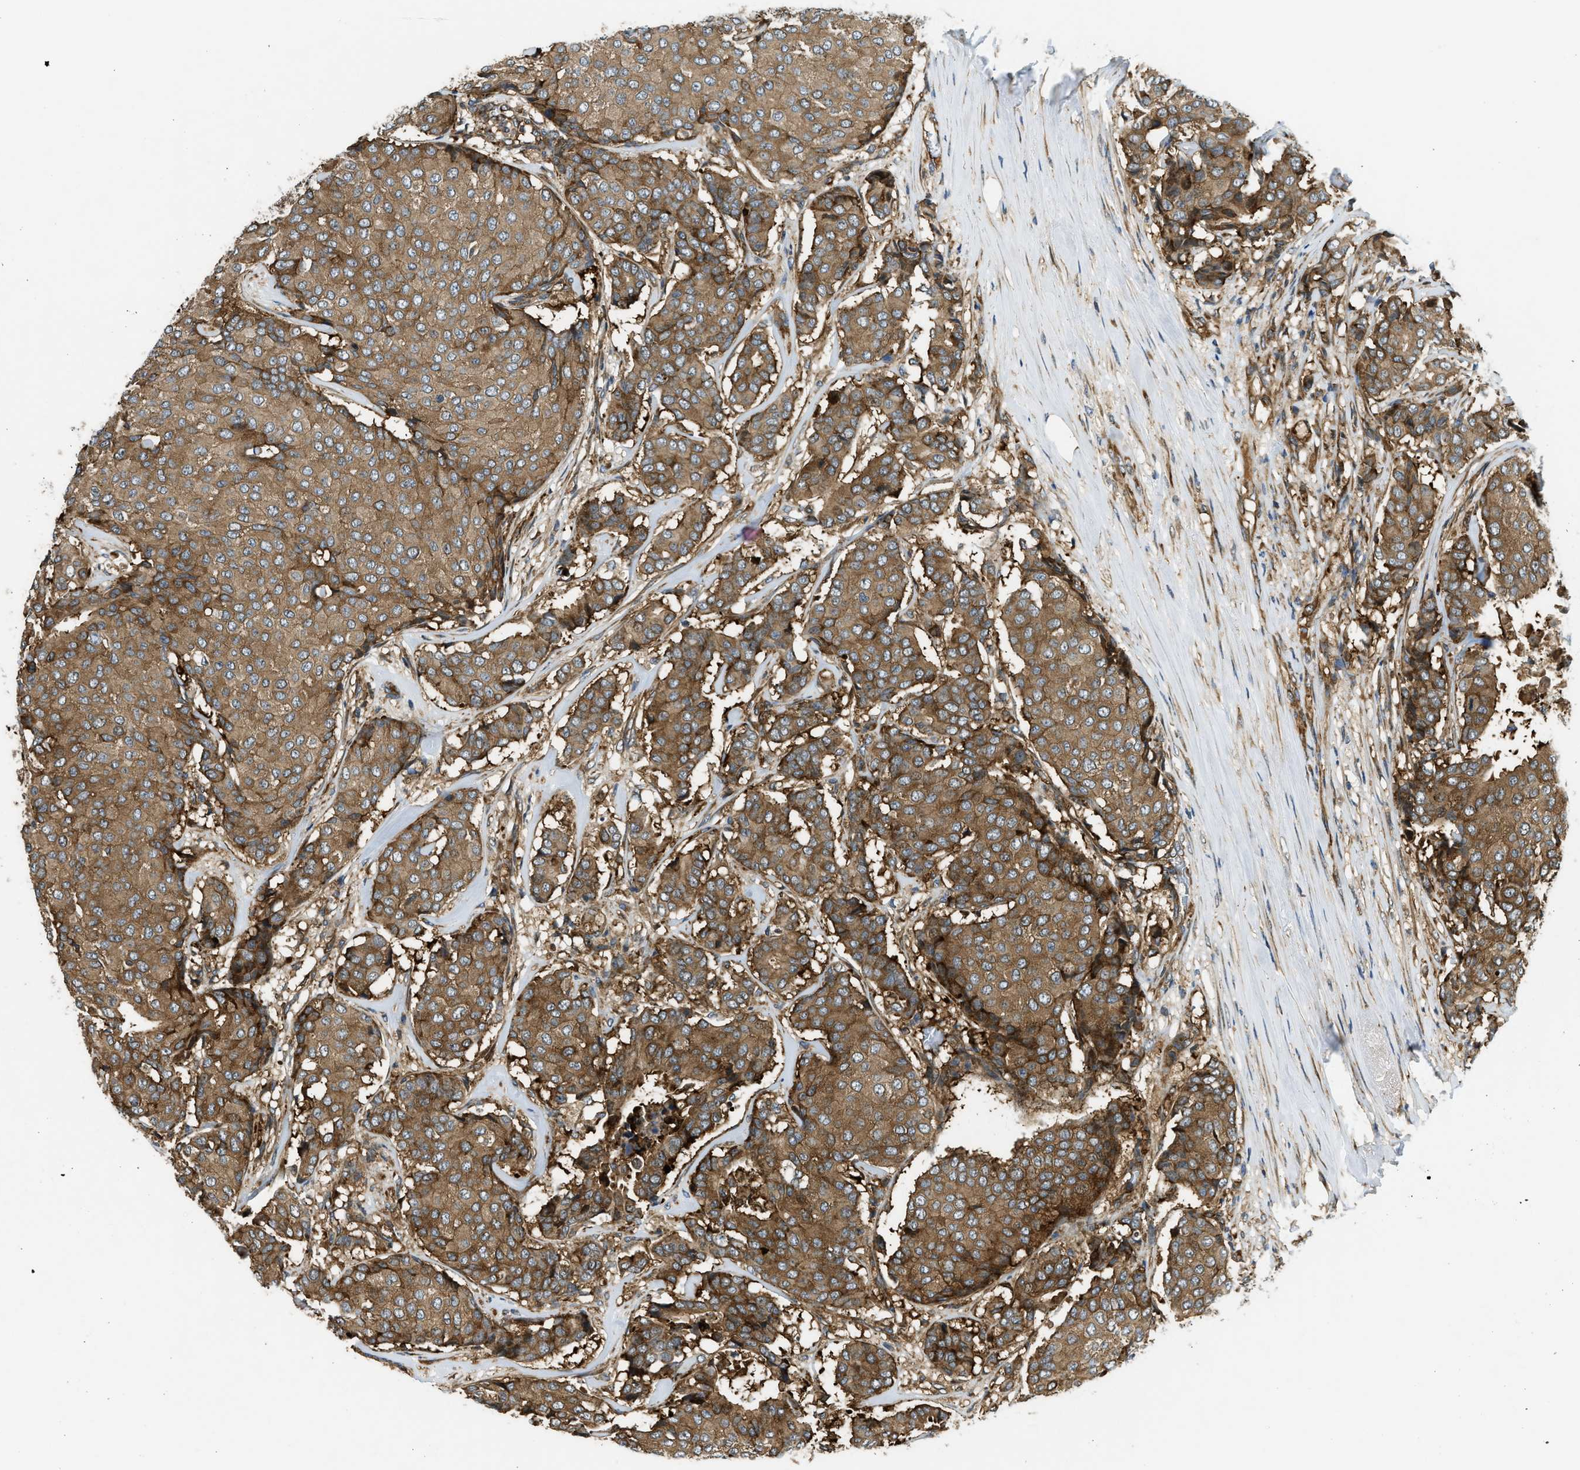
{"staining": {"intensity": "moderate", "quantity": ">75%", "location": "cytoplasmic/membranous"}, "tissue": "breast cancer", "cell_type": "Tumor cells", "image_type": "cancer", "snomed": [{"axis": "morphology", "description": "Duct carcinoma"}, {"axis": "topography", "description": "Breast"}], "caption": "Immunohistochemical staining of invasive ductal carcinoma (breast) exhibits moderate cytoplasmic/membranous protein positivity in about >75% of tumor cells. (Stains: DAB (3,3'-diaminobenzidine) in brown, nuclei in blue, Microscopy: brightfield microscopy at high magnification).", "gene": "RASGRF2", "patient": {"sex": "female", "age": 75}}